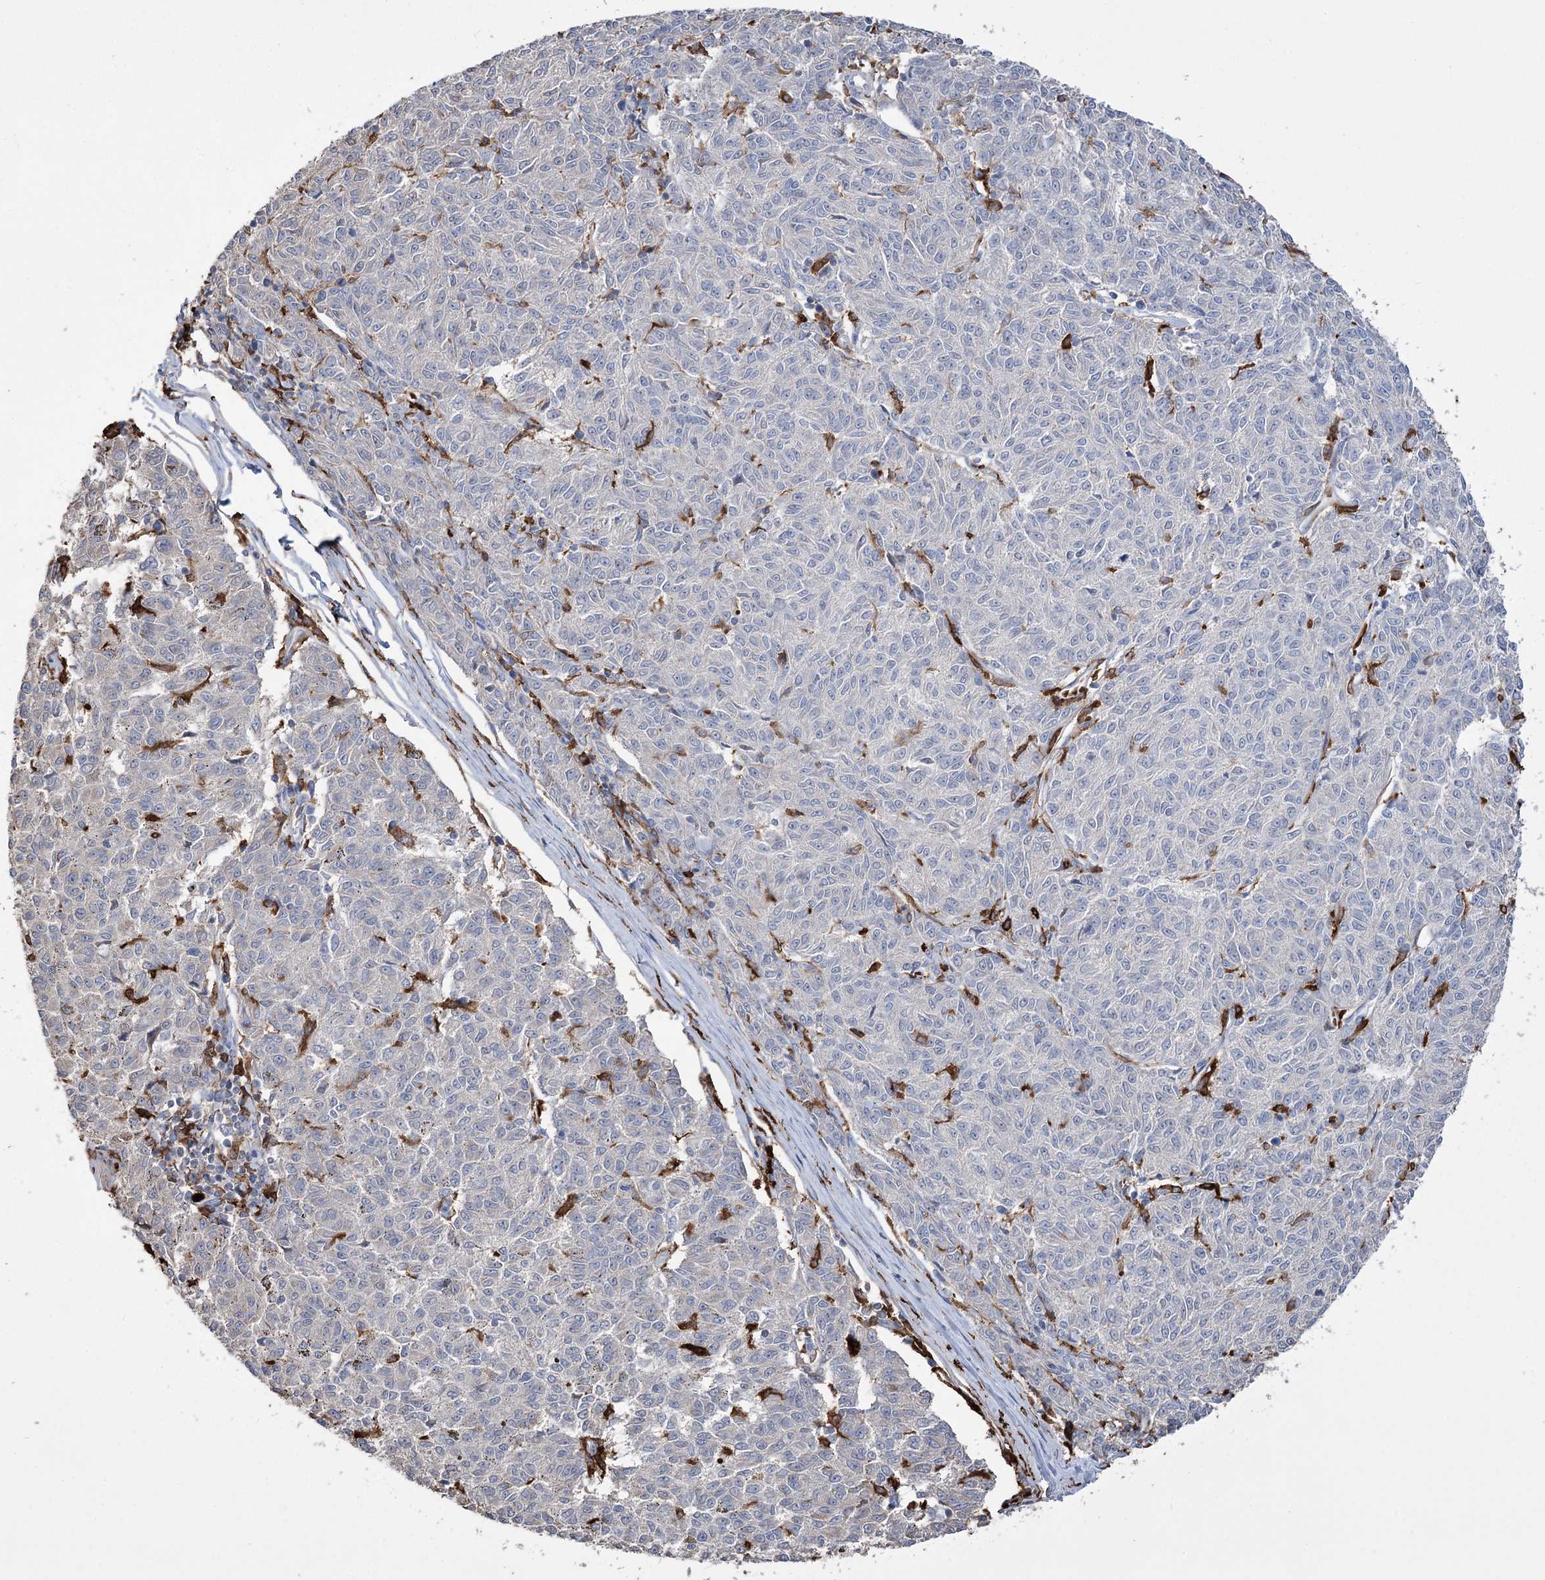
{"staining": {"intensity": "negative", "quantity": "none", "location": "none"}, "tissue": "melanoma", "cell_type": "Tumor cells", "image_type": "cancer", "snomed": [{"axis": "morphology", "description": "Malignant melanoma, NOS"}, {"axis": "topography", "description": "Skin"}], "caption": "The photomicrograph exhibits no significant staining in tumor cells of malignant melanoma.", "gene": "ZNF622", "patient": {"sex": "female", "age": 72}}